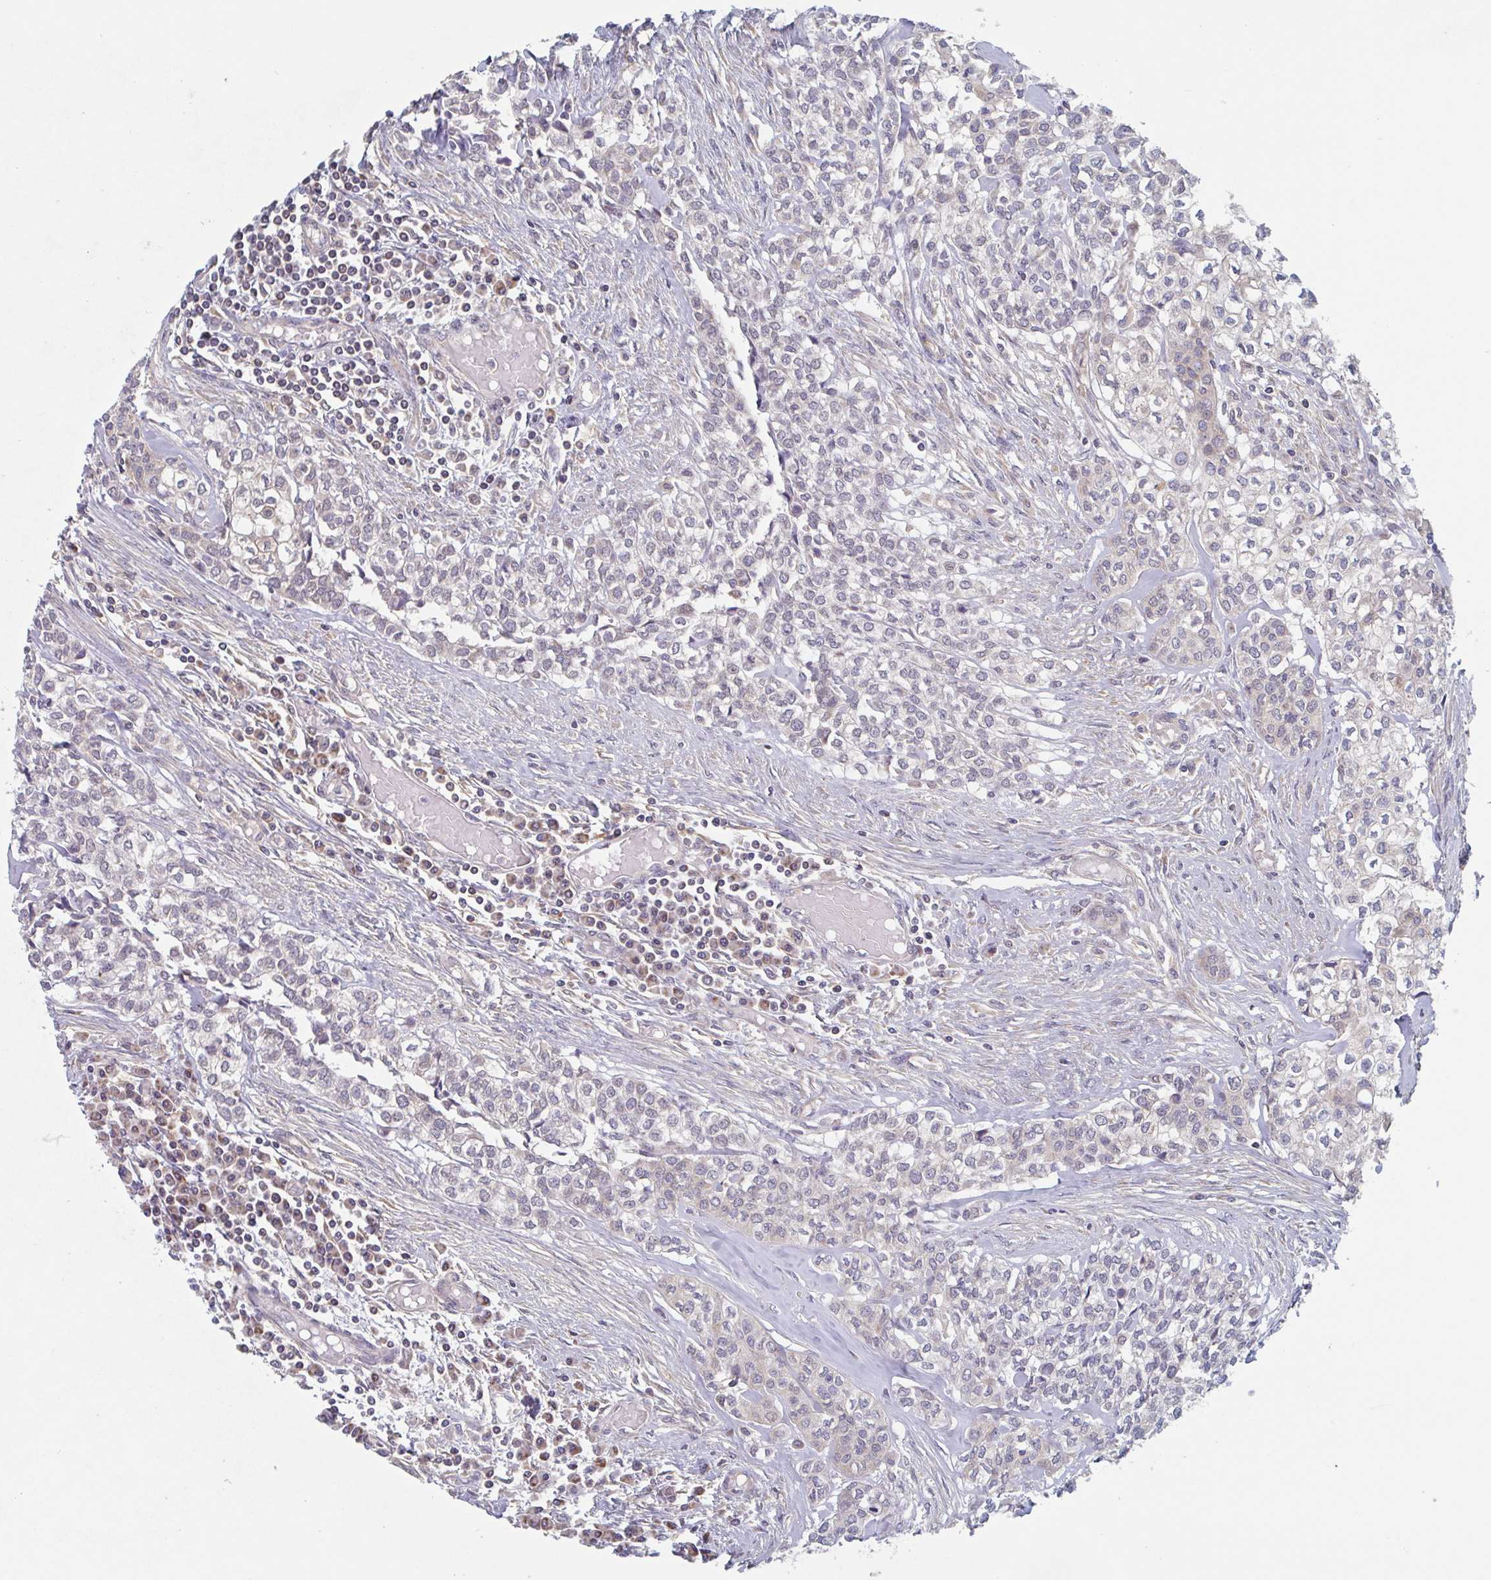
{"staining": {"intensity": "weak", "quantity": "<25%", "location": "cytoplasmic/membranous"}, "tissue": "head and neck cancer", "cell_type": "Tumor cells", "image_type": "cancer", "snomed": [{"axis": "morphology", "description": "Adenocarcinoma, NOS"}, {"axis": "topography", "description": "Head-Neck"}], "caption": "Head and neck cancer was stained to show a protein in brown. There is no significant staining in tumor cells. Brightfield microscopy of IHC stained with DAB (brown) and hematoxylin (blue), captured at high magnification.", "gene": "SURF1", "patient": {"sex": "male", "age": 81}}